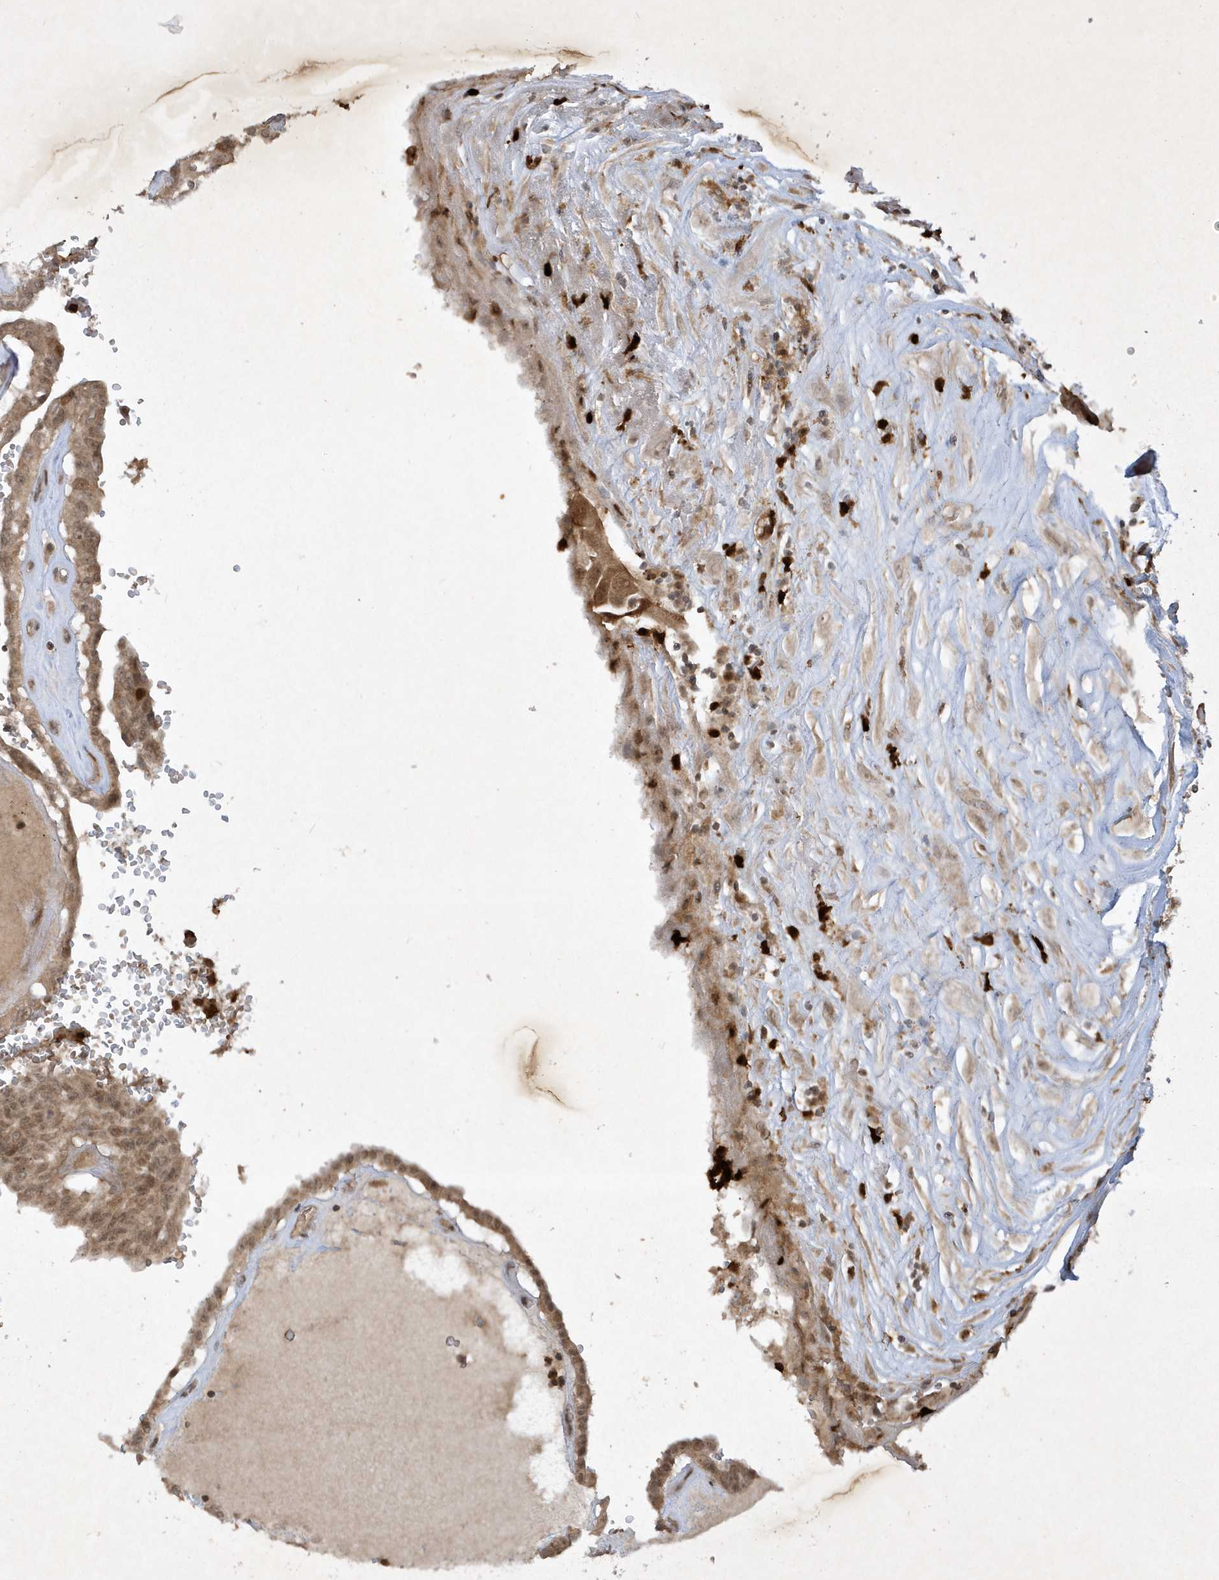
{"staining": {"intensity": "moderate", "quantity": ">75%", "location": "cytoplasmic/membranous"}, "tissue": "thyroid cancer", "cell_type": "Tumor cells", "image_type": "cancer", "snomed": [{"axis": "morphology", "description": "Papillary adenocarcinoma, NOS"}, {"axis": "topography", "description": "Thyroid gland"}], "caption": "Human papillary adenocarcinoma (thyroid) stained with a protein marker reveals moderate staining in tumor cells.", "gene": "ZNF213", "patient": {"sex": "male", "age": 77}}